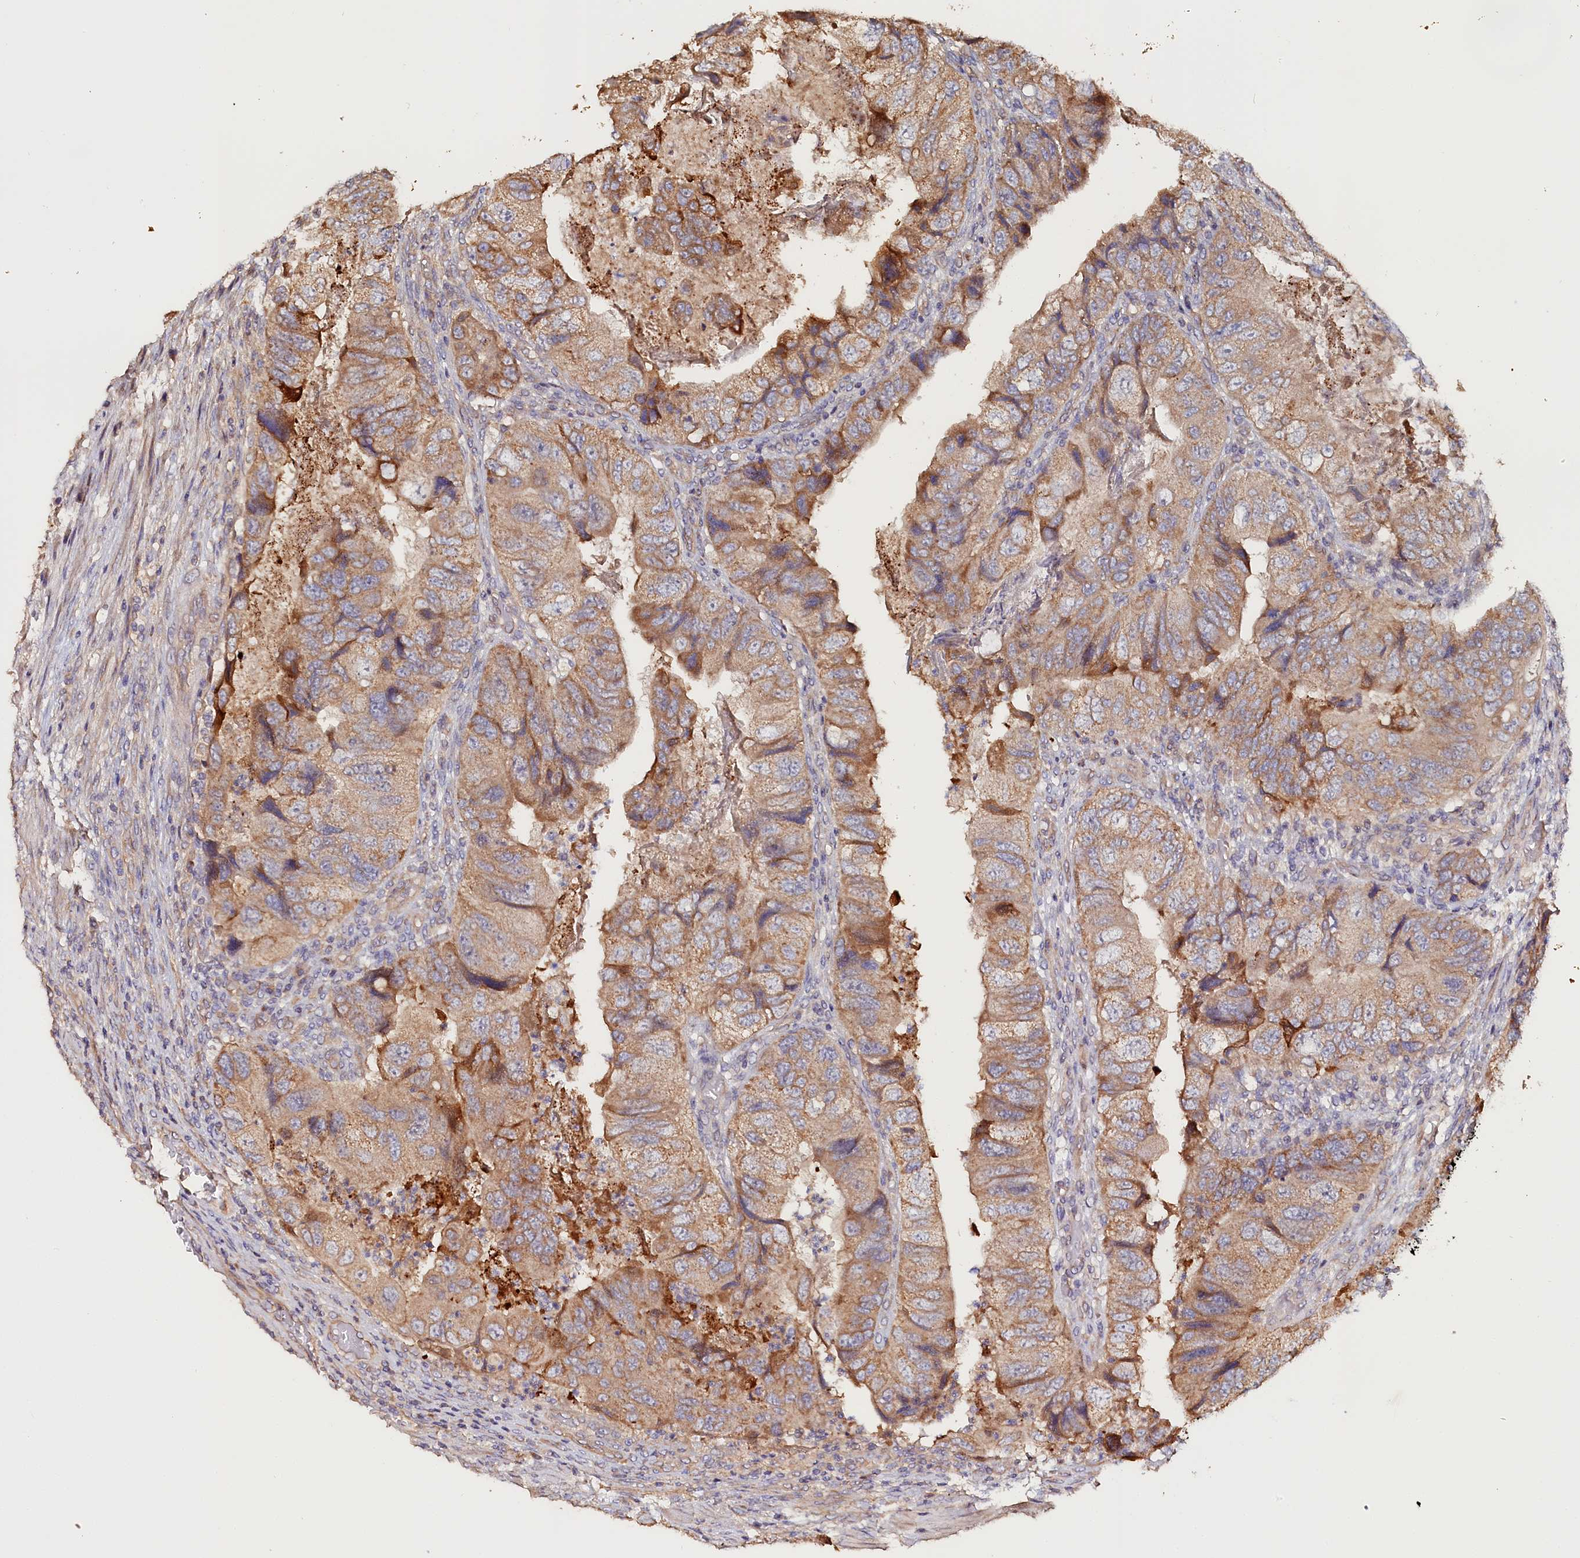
{"staining": {"intensity": "moderate", "quantity": ">75%", "location": "cytoplasmic/membranous"}, "tissue": "colorectal cancer", "cell_type": "Tumor cells", "image_type": "cancer", "snomed": [{"axis": "morphology", "description": "Adenocarcinoma, NOS"}, {"axis": "topography", "description": "Rectum"}], "caption": "High-power microscopy captured an immunohistochemistry (IHC) photomicrograph of colorectal cancer, revealing moderate cytoplasmic/membranous positivity in approximately >75% of tumor cells.", "gene": "KATNB1", "patient": {"sex": "male", "age": 63}}